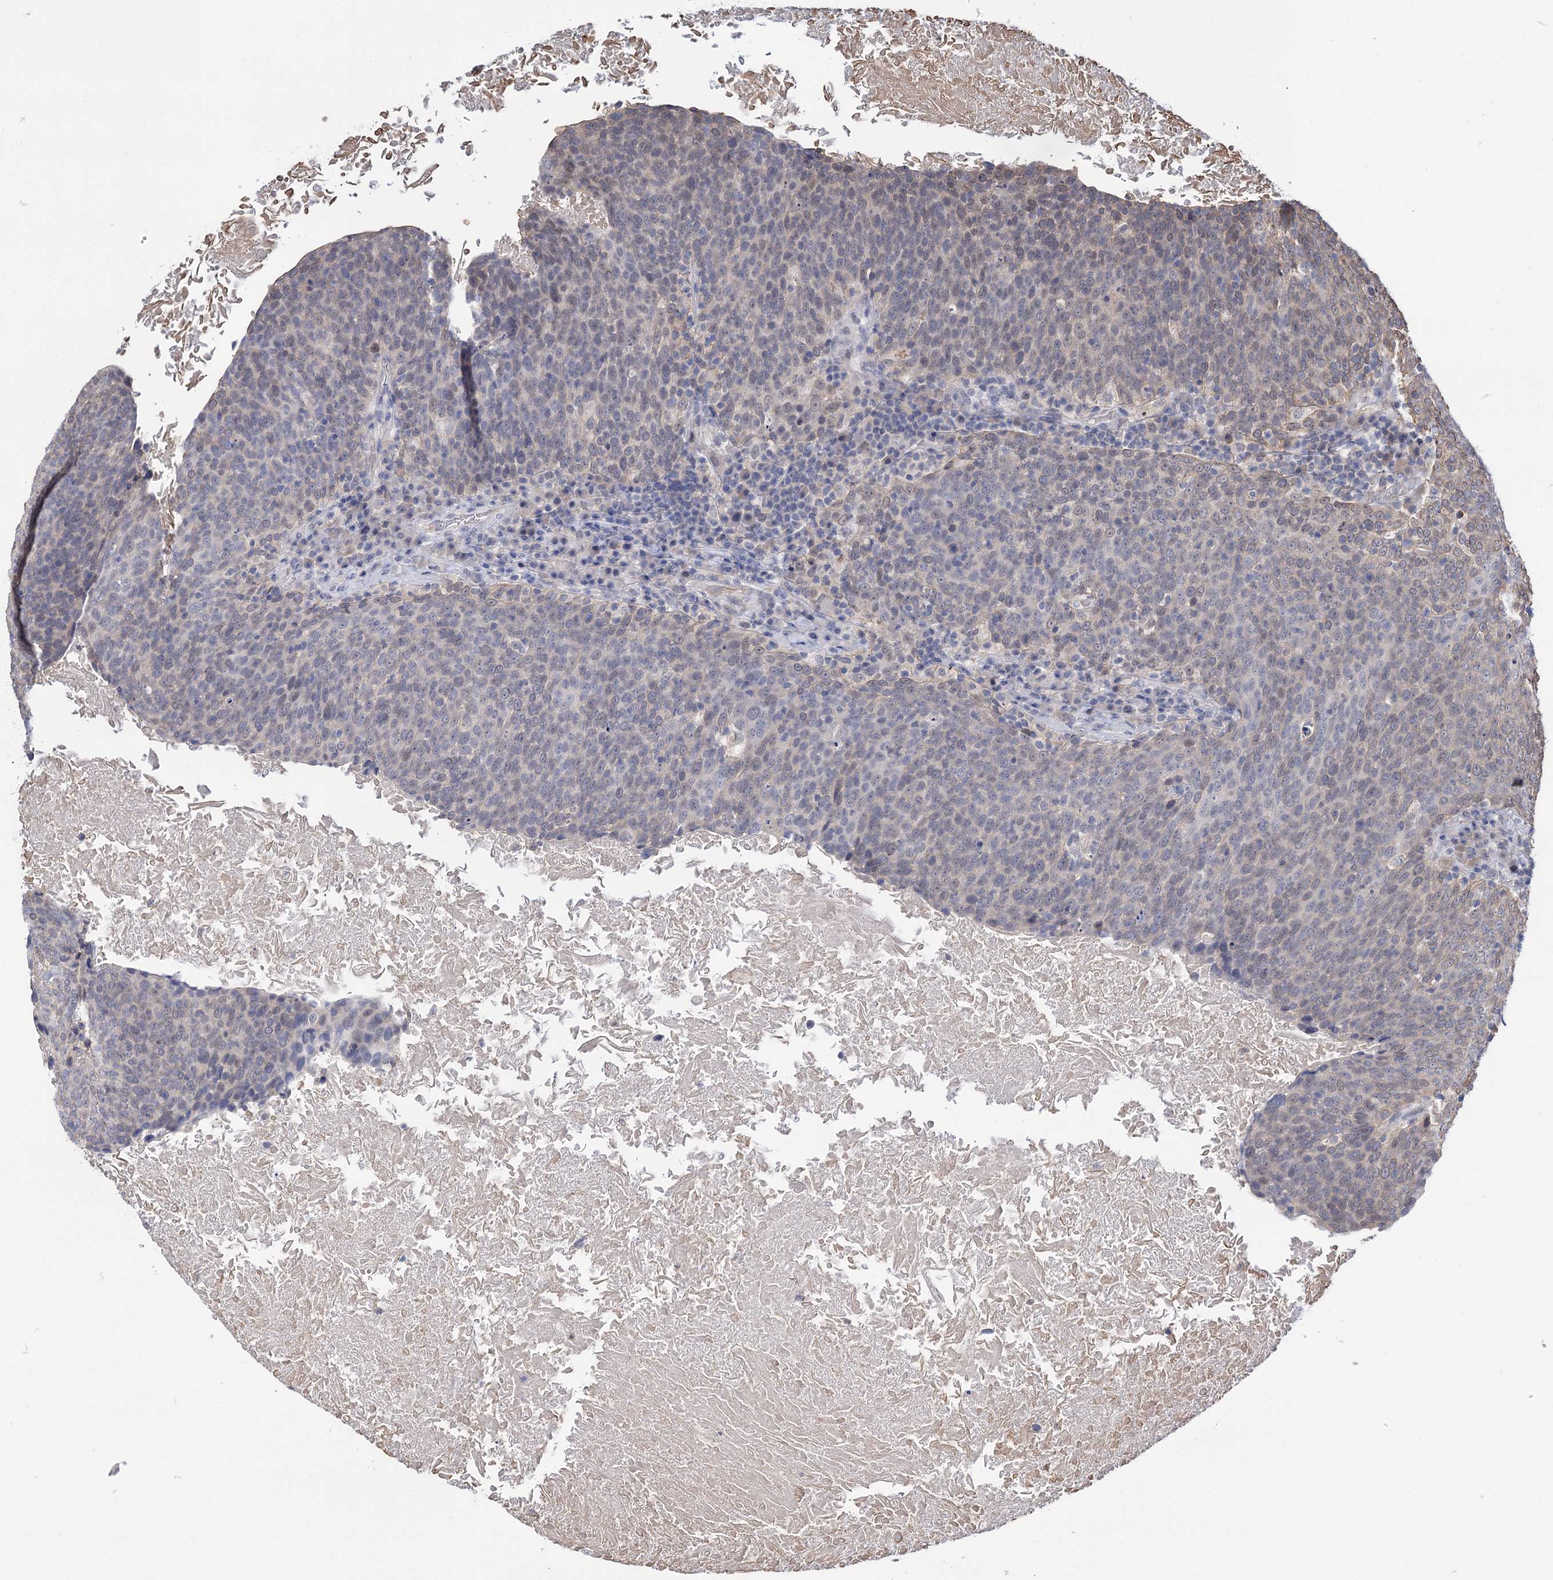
{"staining": {"intensity": "weak", "quantity": "<25%", "location": "nuclear"}, "tissue": "head and neck cancer", "cell_type": "Tumor cells", "image_type": "cancer", "snomed": [{"axis": "morphology", "description": "Squamous cell carcinoma, NOS"}, {"axis": "morphology", "description": "Squamous cell carcinoma, metastatic, NOS"}, {"axis": "topography", "description": "Lymph node"}, {"axis": "topography", "description": "Head-Neck"}], "caption": "The photomicrograph displays no significant staining in tumor cells of head and neck squamous cell carcinoma. (DAB immunohistochemistry with hematoxylin counter stain).", "gene": "NEK10", "patient": {"sex": "male", "age": 62}}